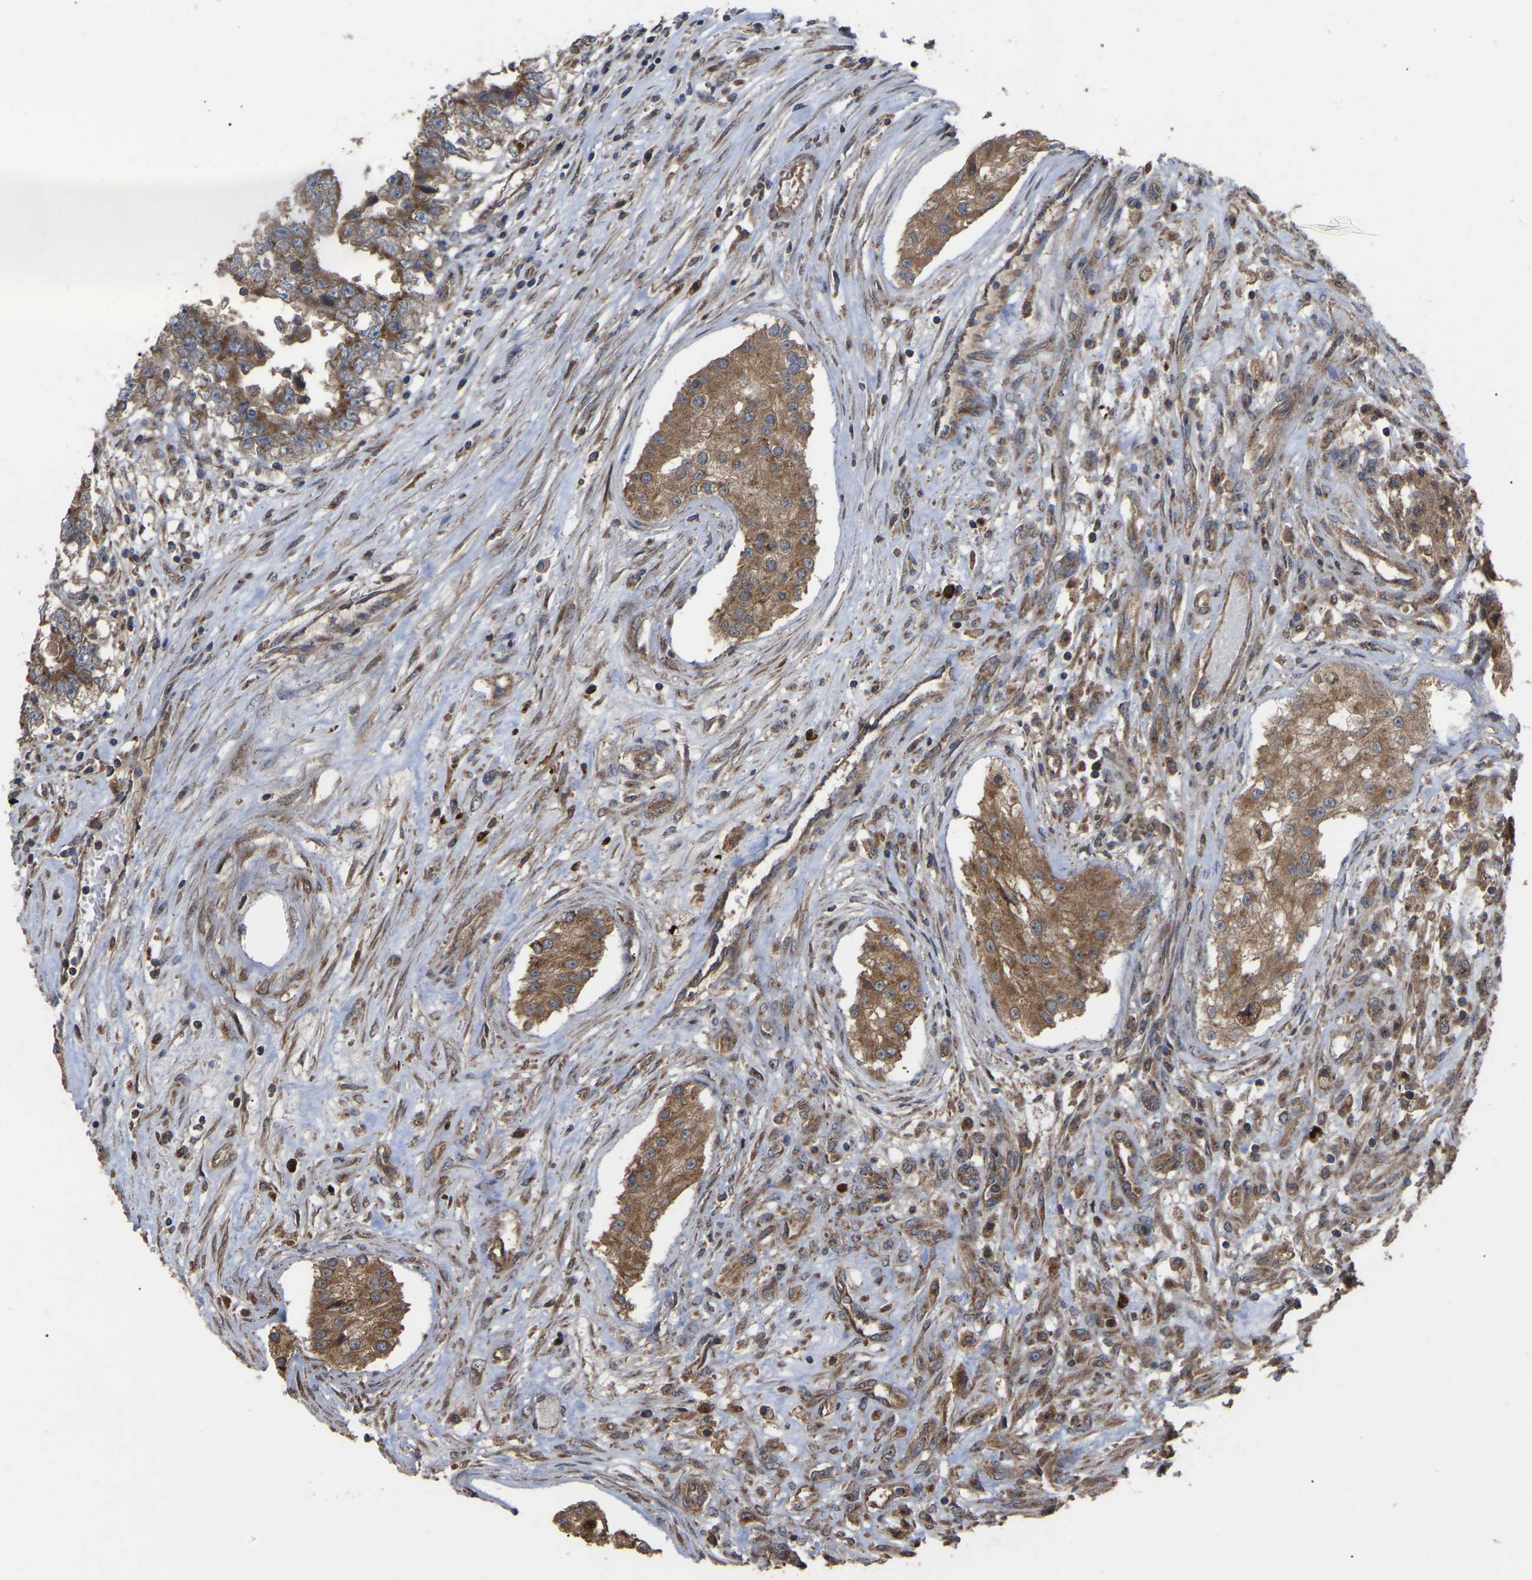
{"staining": {"intensity": "strong", "quantity": "<25%", "location": "cytoplasmic/membranous"}, "tissue": "testis cancer", "cell_type": "Tumor cells", "image_type": "cancer", "snomed": [{"axis": "morphology", "description": "Carcinoma, Embryonal, NOS"}, {"axis": "topography", "description": "Testis"}], "caption": "IHC staining of testis cancer (embryonal carcinoma), which shows medium levels of strong cytoplasmic/membranous positivity in about <25% of tumor cells indicating strong cytoplasmic/membranous protein positivity. The staining was performed using DAB (brown) for protein detection and nuclei were counterstained in hematoxylin (blue).", "gene": "GCC1", "patient": {"sex": "male", "age": 25}}